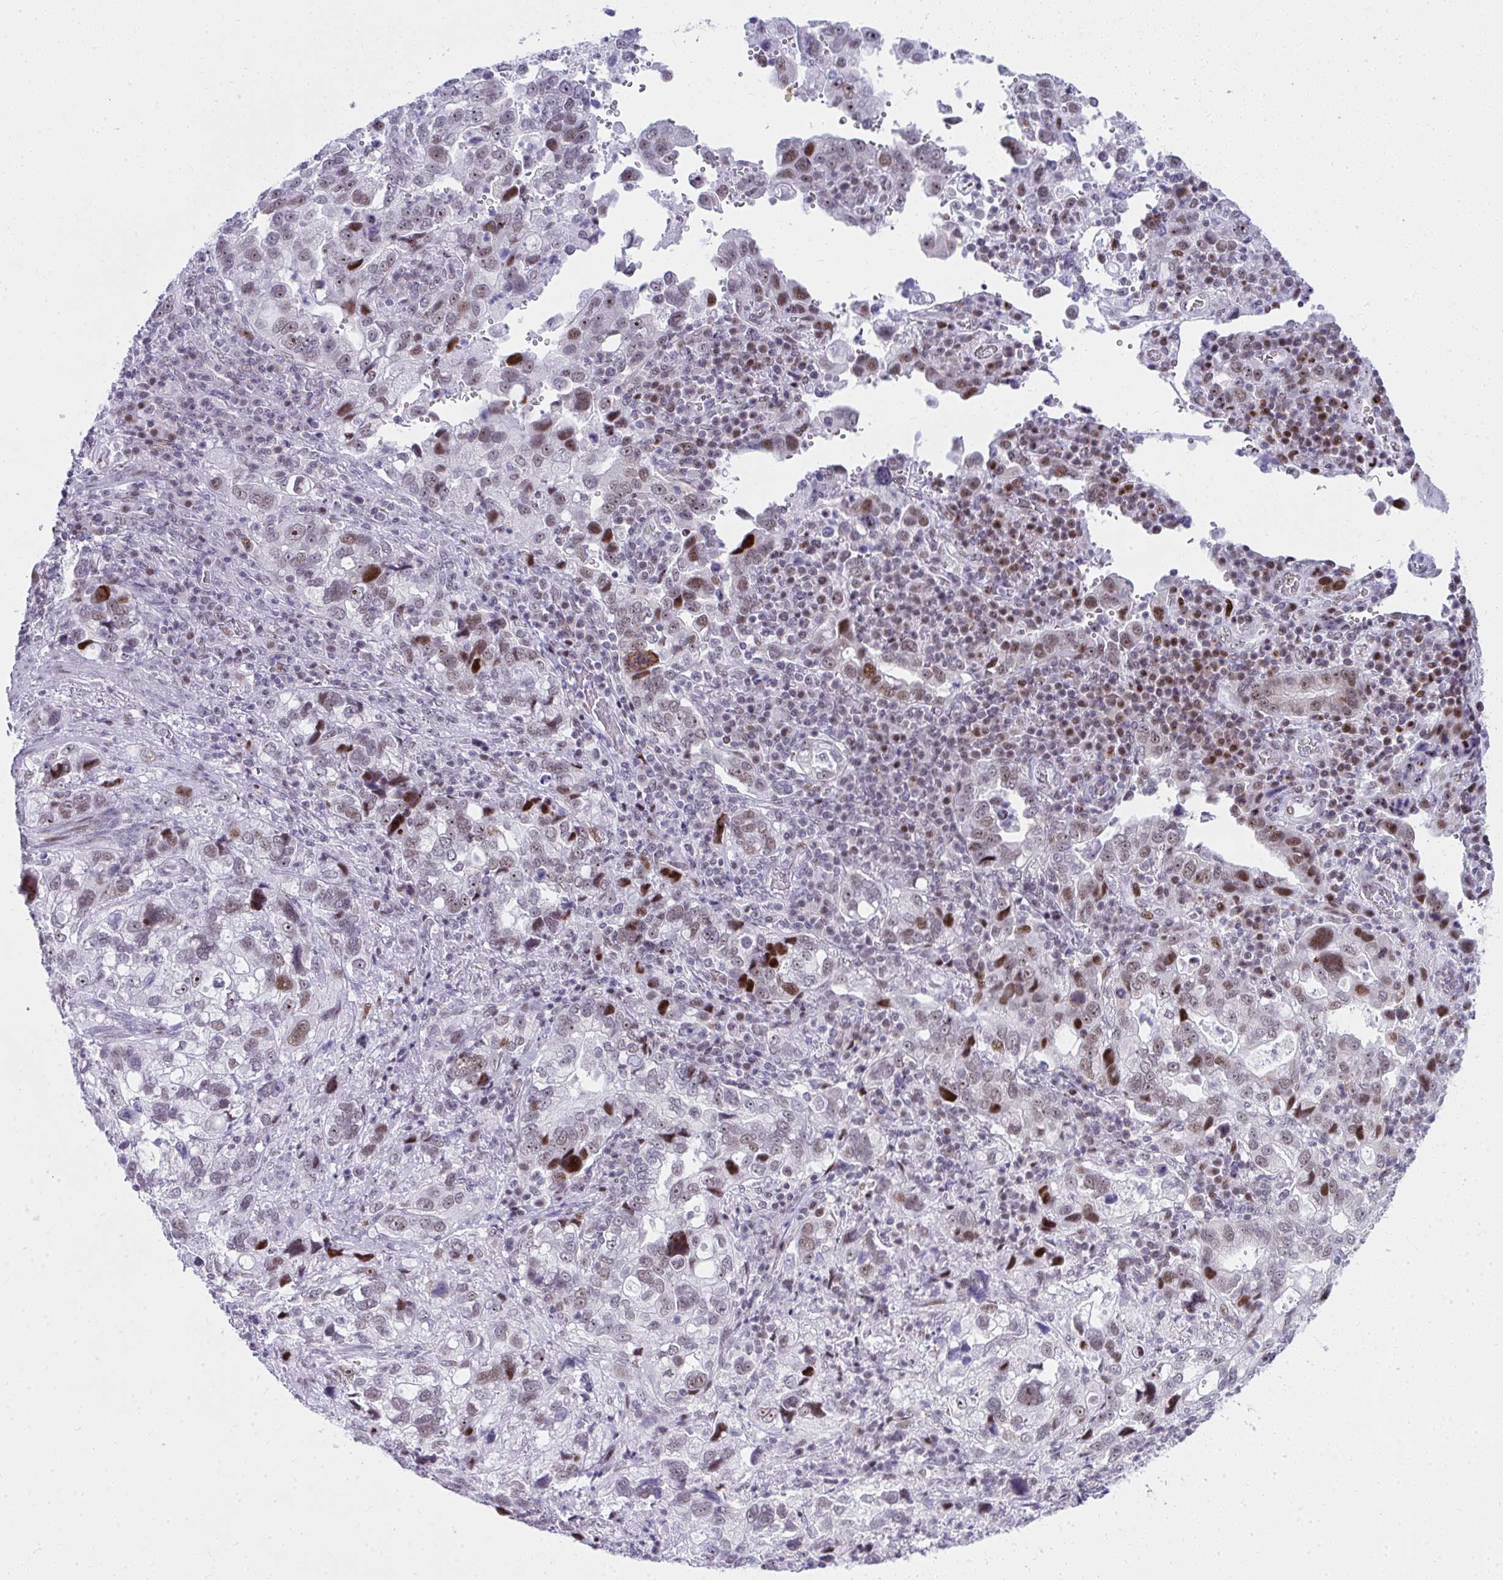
{"staining": {"intensity": "moderate", "quantity": ">75%", "location": "nuclear"}, "tissue": "stomach cancer", "cell_type": "Tumor cells", "image_type": "cancer", "snomed": [{"axis": "morphology", "description": "Adenocarcinoma, NOS"}, {"axis": "topography", "description": "Stomach, upper"}], "caption": "Stomach cancer (adenocarcinoma) was stained to show a protein in brown. There is medium levels of moderate nuclear expression in approximately >75% of tumor cells.", "gene": "GLDN", "patient": {"sex": "female", "age": 81}}